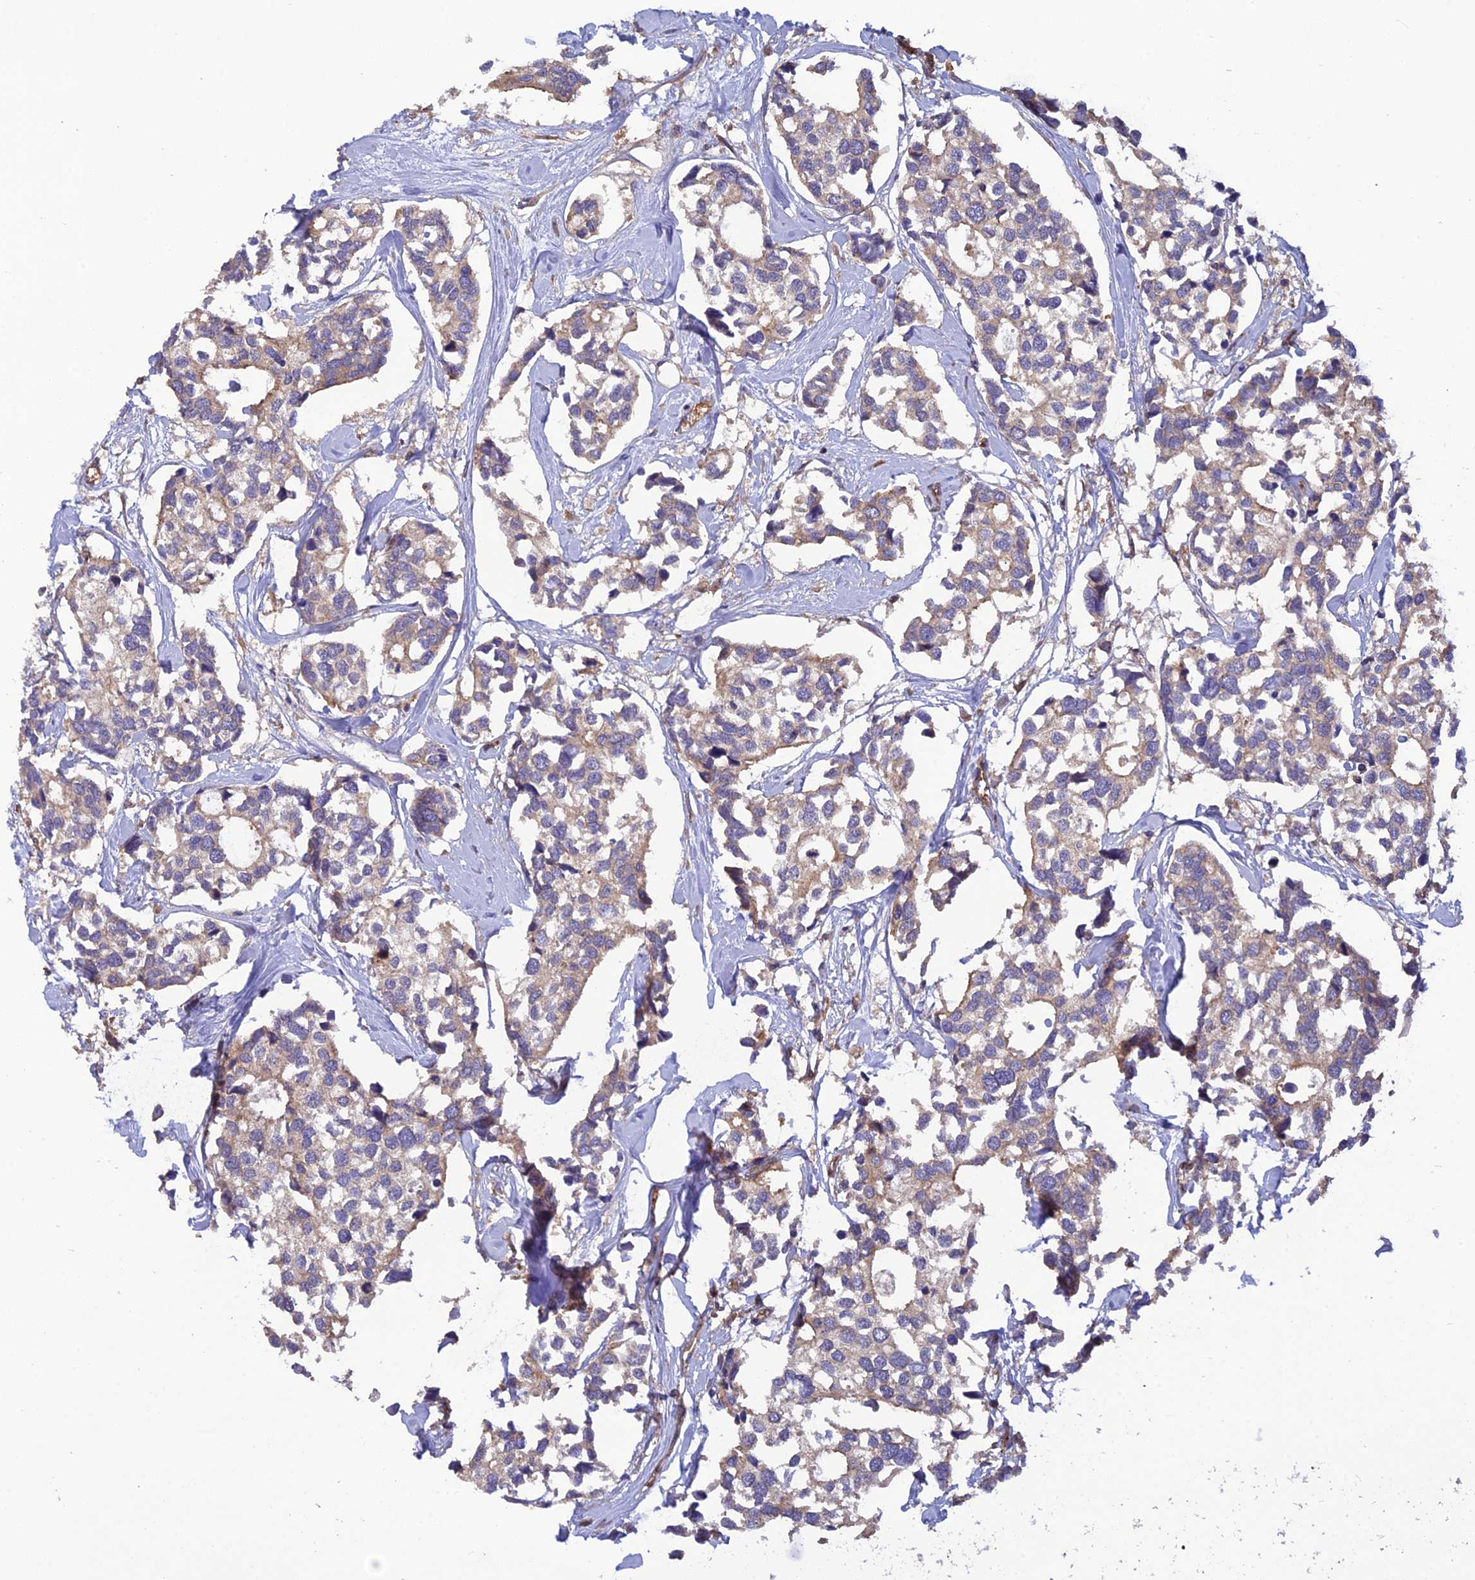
{"staining": {"intensity": "moderate", "quantity": ">75%", "location": "cytoplasmic/membranous"}, "tissue": "breast cancer", "cell_type": "Tumor cells", "image_type": "cancer", "snomed": [{"axis": "morphology", "description": "Duct carcinoma"}, {"axis": "topography", "description": "Breast"}], "caption": "Tumor cells show moderate cytoplasmic/membranous positivity in approximately >75% of cells in breast cancer (intraductal carcinoma).", "gene": "ADAMTS15", "patient": {"sex": "female", "age": 83}}